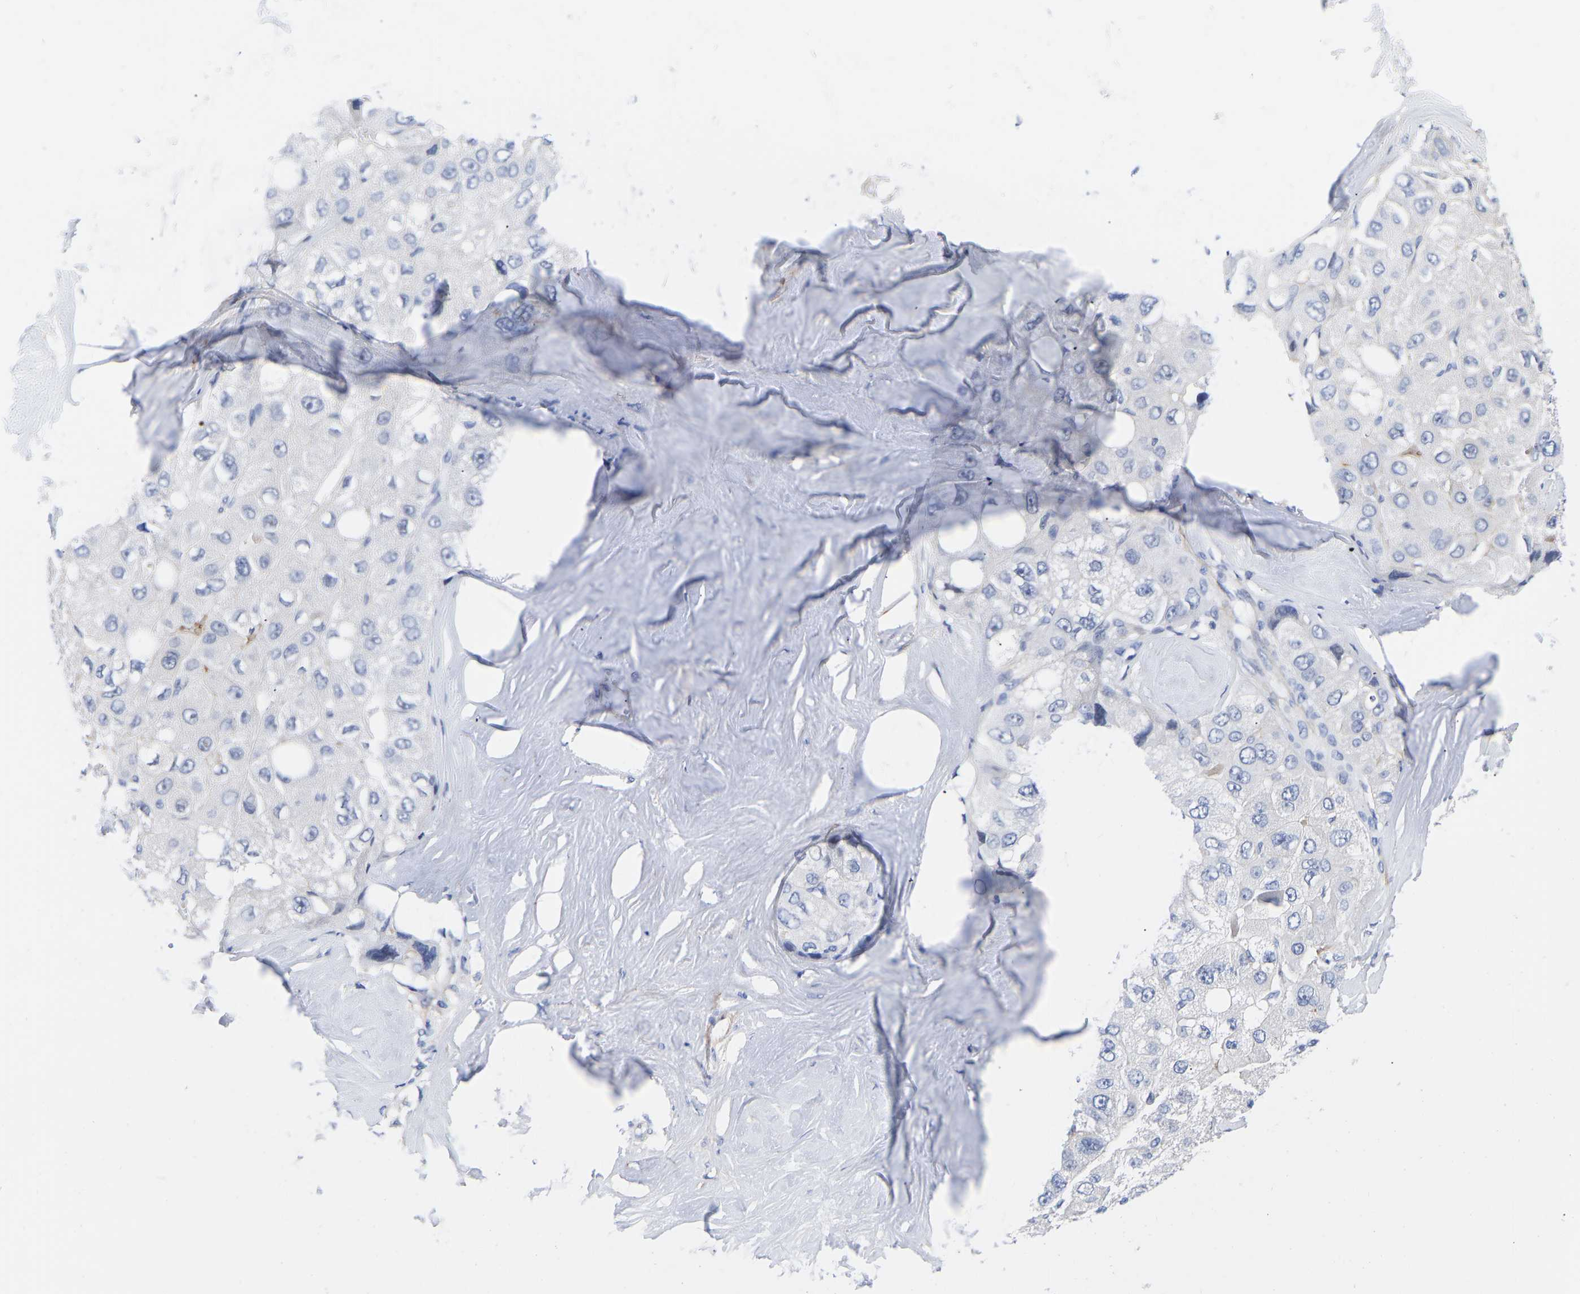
{"staining": {"intensity": "negative", "quantity": "none", "location": "none"}, "tissue": "liver cancer", "cell_type": "Tumor cells", "image_type": "cancer", "snomed": [{"axis": "morphology", "description": "Carcinoma, Hepatocellular, NOS"}, {"axis": "topography", "description": "Liver"}], "caption": "Immunohistochemistry (IHC) image of neoplastic tissue: hepatocellular carcinoma (liver) stained with DAB (3,3'-diaminobenzidine) reveals no significant protein staining in tumor cells.", "gene": "GPA33", "patient": {"sex": "male", "age": 80}}